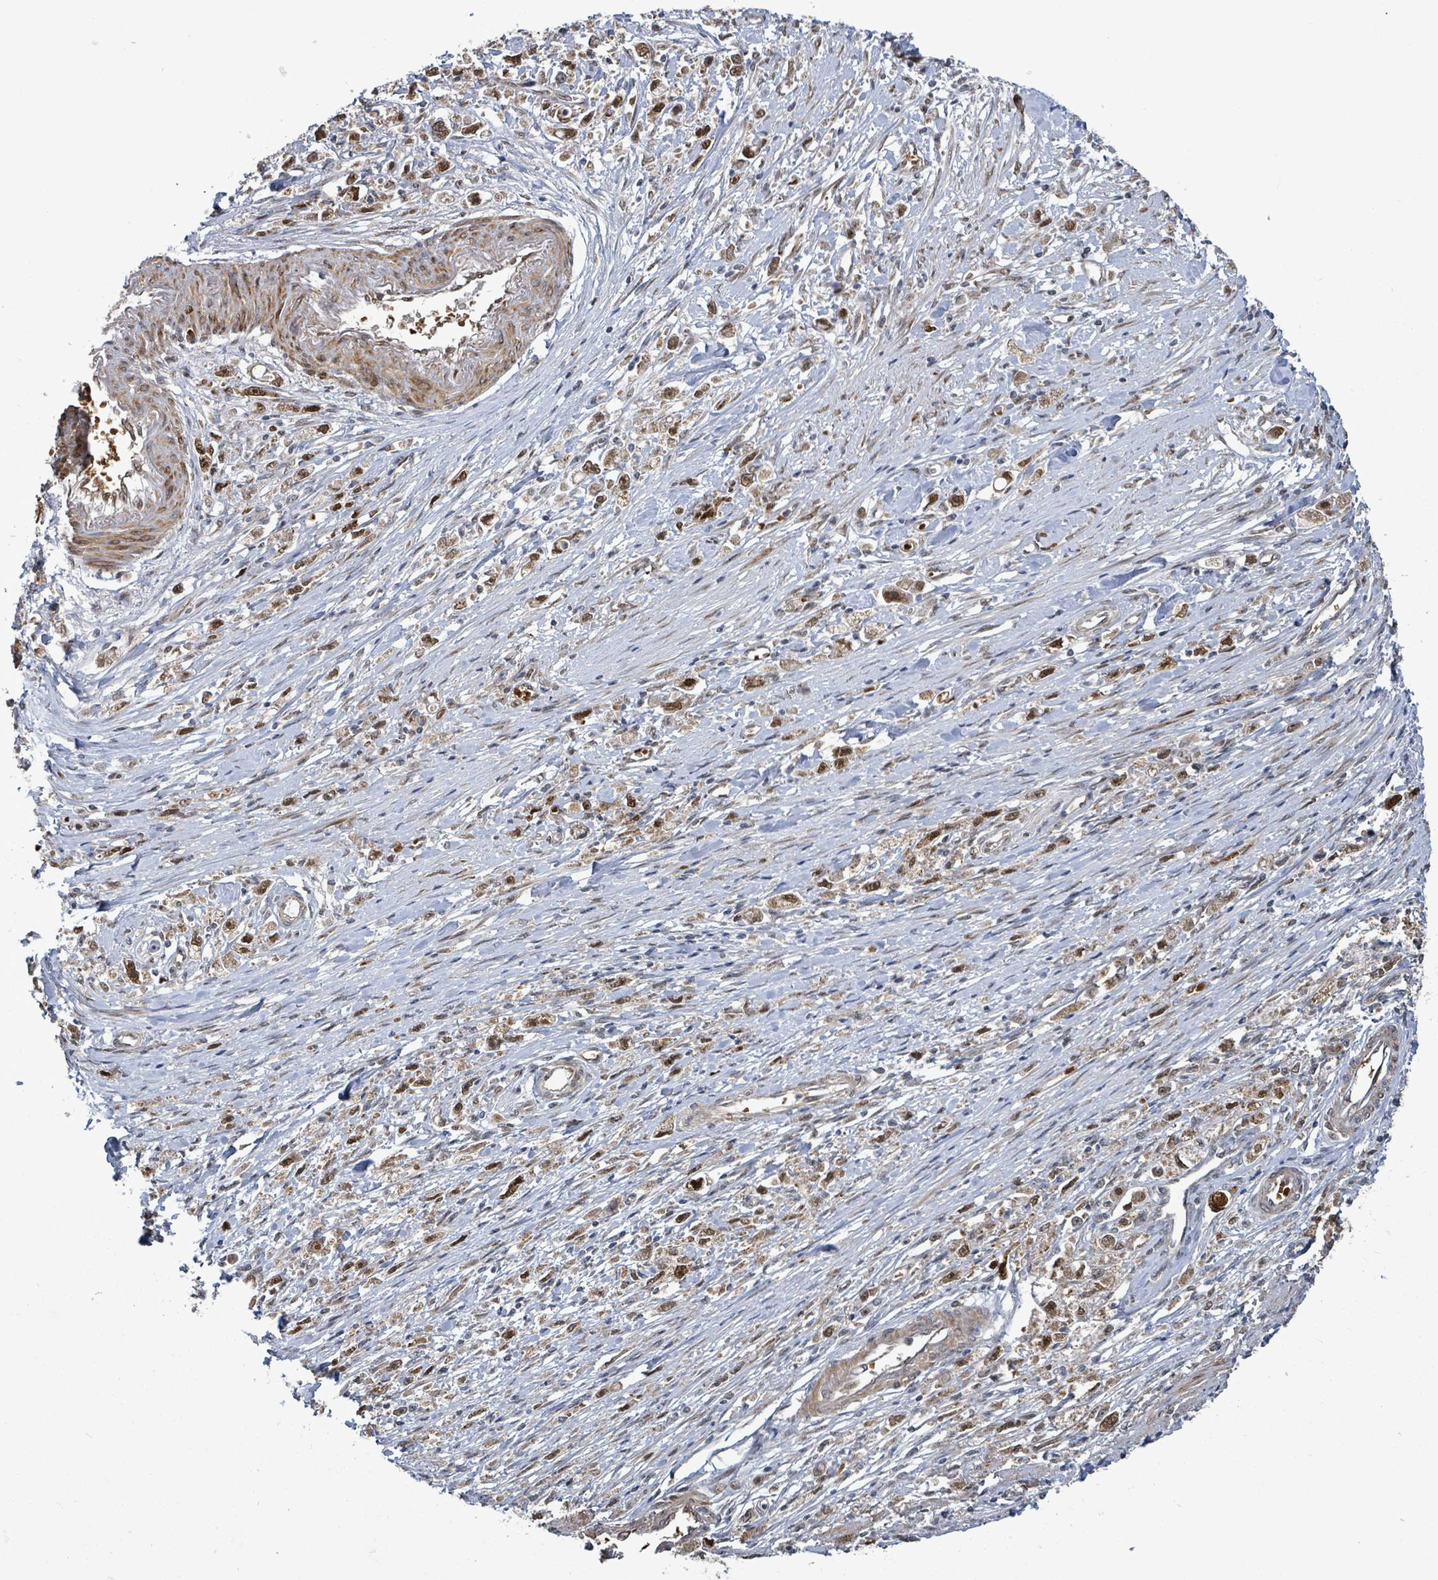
{"staining": {"intensity": "moderate", "quantity": ">75%", "location": "nuclear"}, "tissue": "stomach cancer", "cell_type": "Tumor cells", "image_type": "cancer", "snomed": [{"axis": "morphology", "description": "Adenocarcinoma, NOS"}, {"axis": "topography", "description": "Stomach"}], "caption": "An image of stomach adenocarcinoma stained for a protein displays moderate nuclear brown staining in tumor cells.", "gene": "PATZ1", "patient": {"sex": "female", "age": 59}}